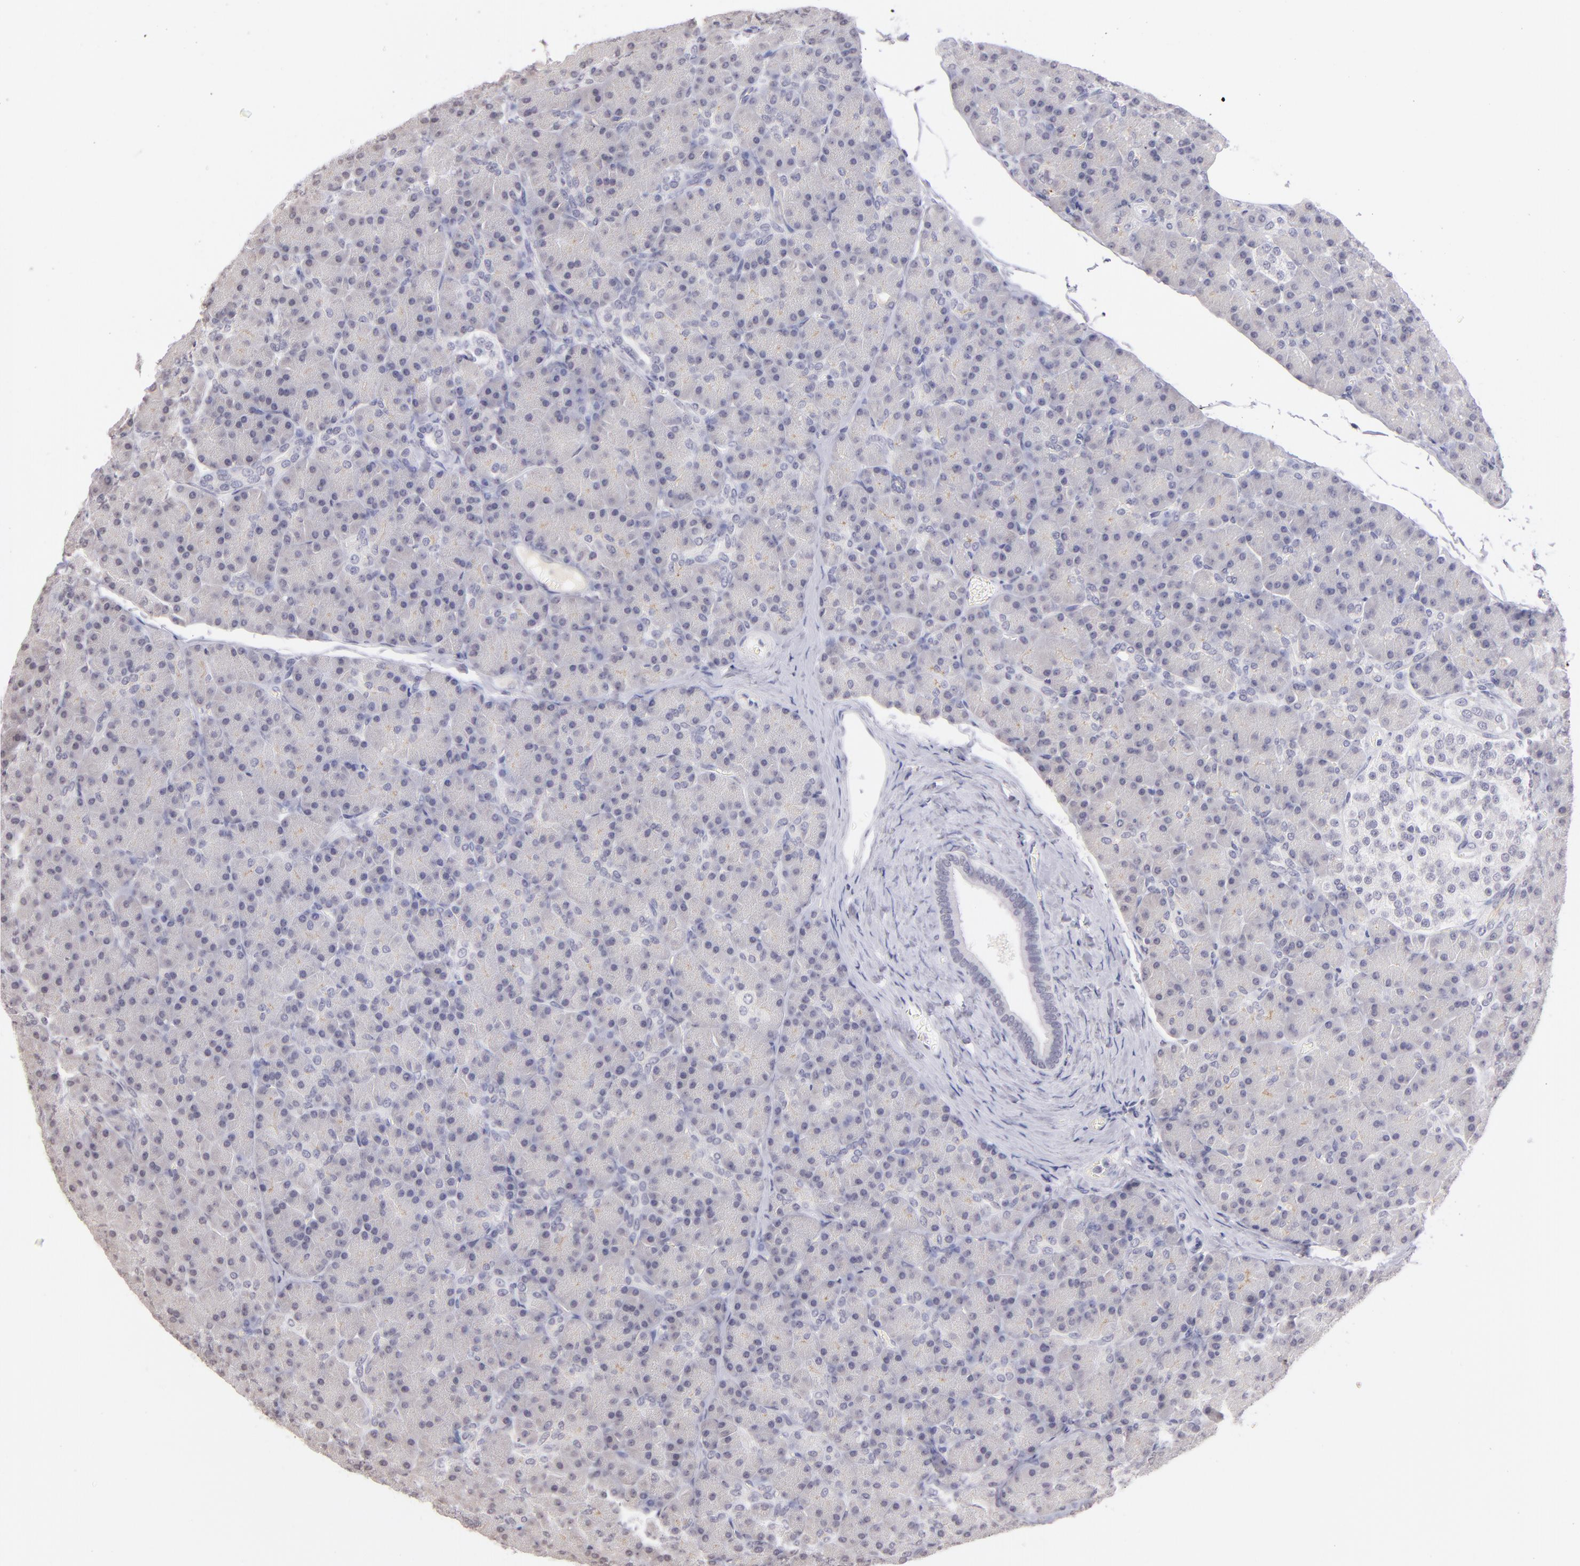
{"staining": {"intensity": "weak", "quantity": "<25%", "location": "cytoplasmic/membranous"}, "tissue": "pancreas", "cell_type": "Exocrine glandular cells", "image_type": "normal", "snomed": [{"axis": "morphology", "description": "Normal tissue, NOS"}, {"axis": "topography", "description": "Pancreas"}], "caption": "IHC photomicrograph of normal pancreas stained for a protein (brown), which shows no staining in exocrine glandular cells.", "gene": "IL2RA", "patient": {"sex": "female", "age": 43}}